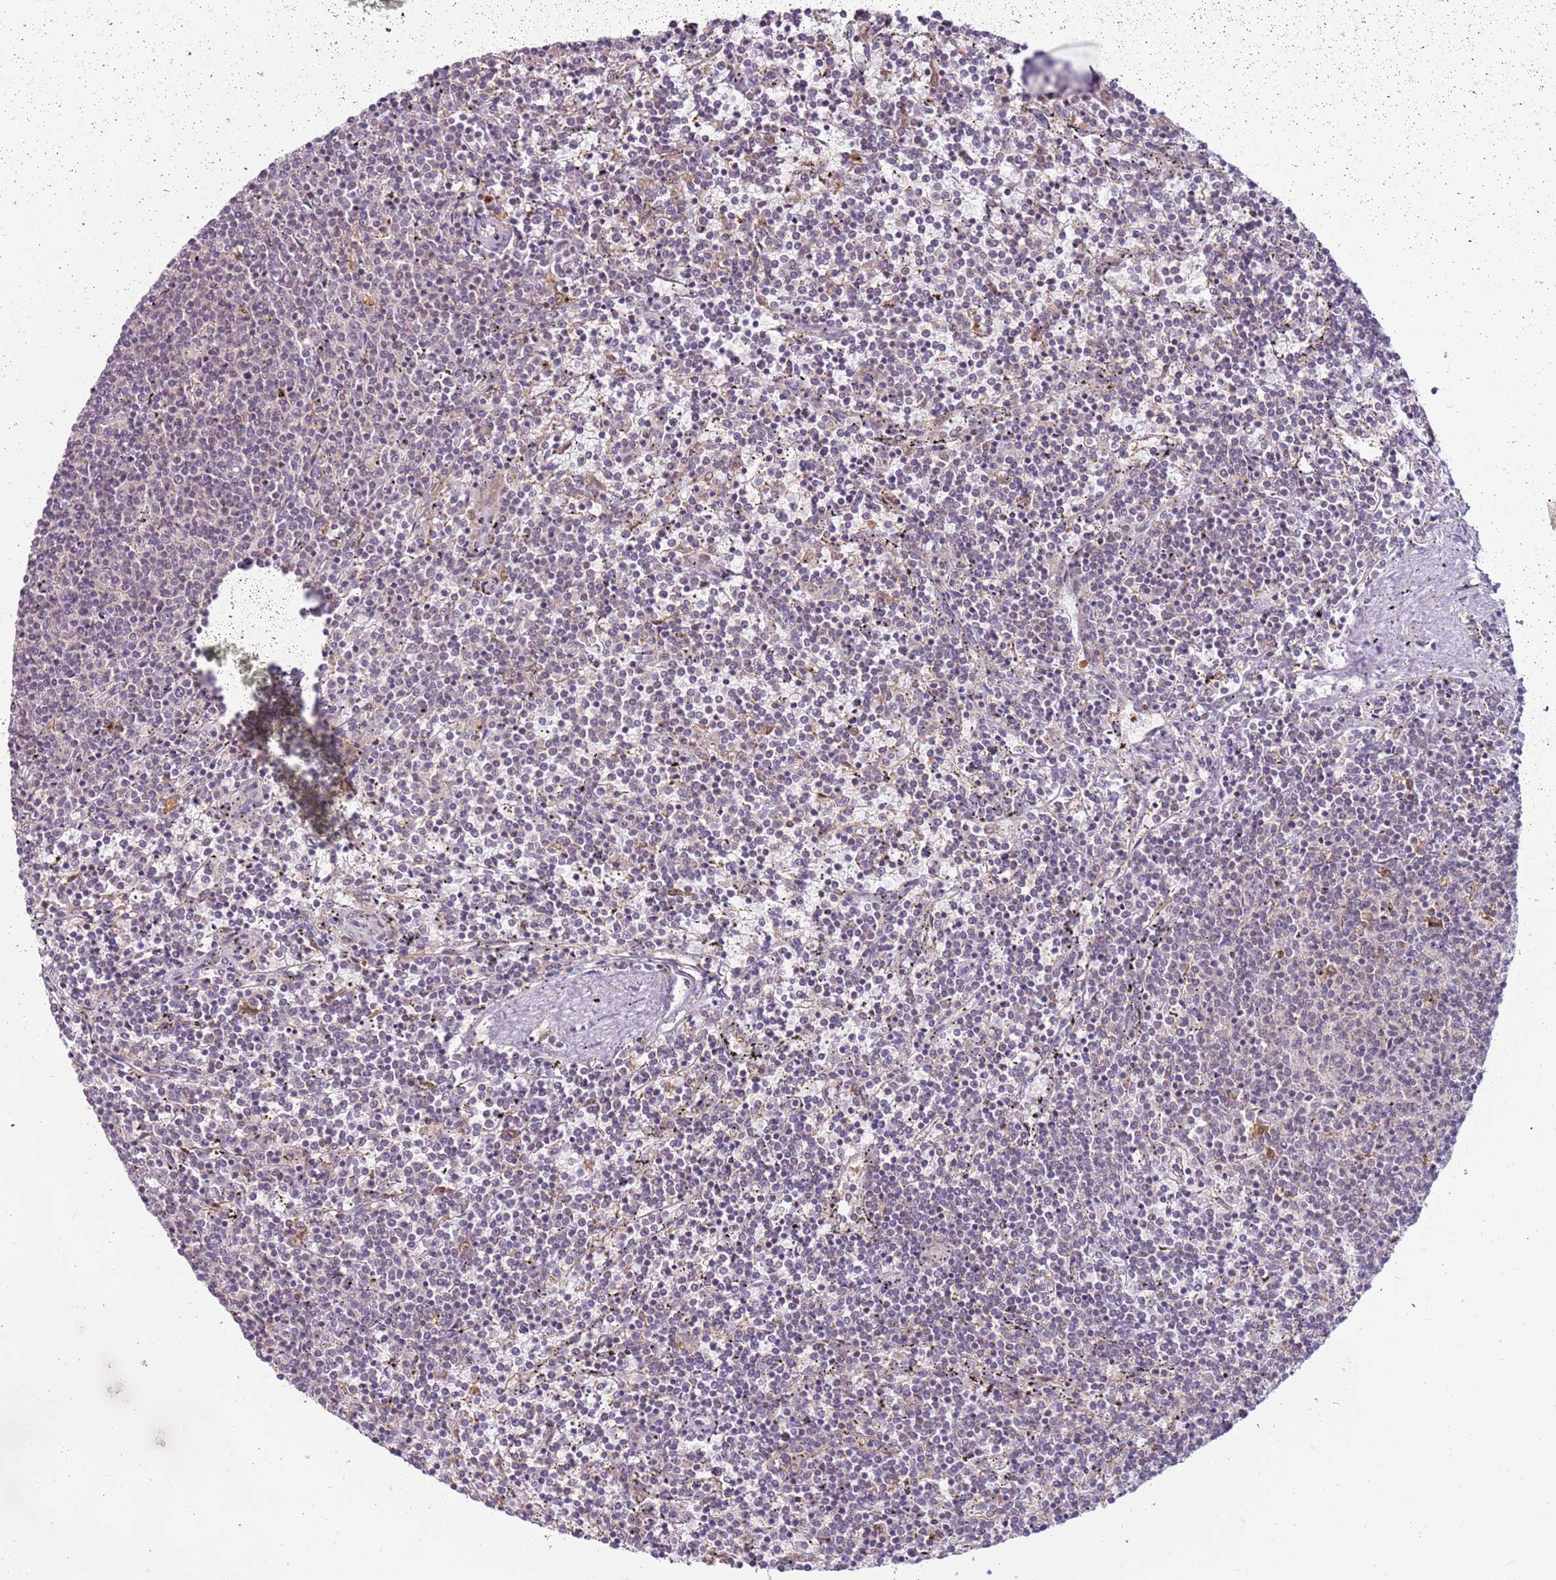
{"staining": {"intensity": "negative", "quantity": "none", "location": "none"}, "tissue": "lymphoma", "cell_type": "Tumor cells", "image_type": "cancer", "snomed": [{"axis": "morphology", "description": "Malignant lymphoma, non-Hodgkin's type, Low grade"}, {"axis": "topography", "description": "Spleen"}], "caption": "High power microscopy histopathology image of an immunohistochemistry histopathology image of lymphoma, revealing no significant expression in tumor cells.", "gene": "CAPN7", "patient": {"sex": "female", "age": 50}}